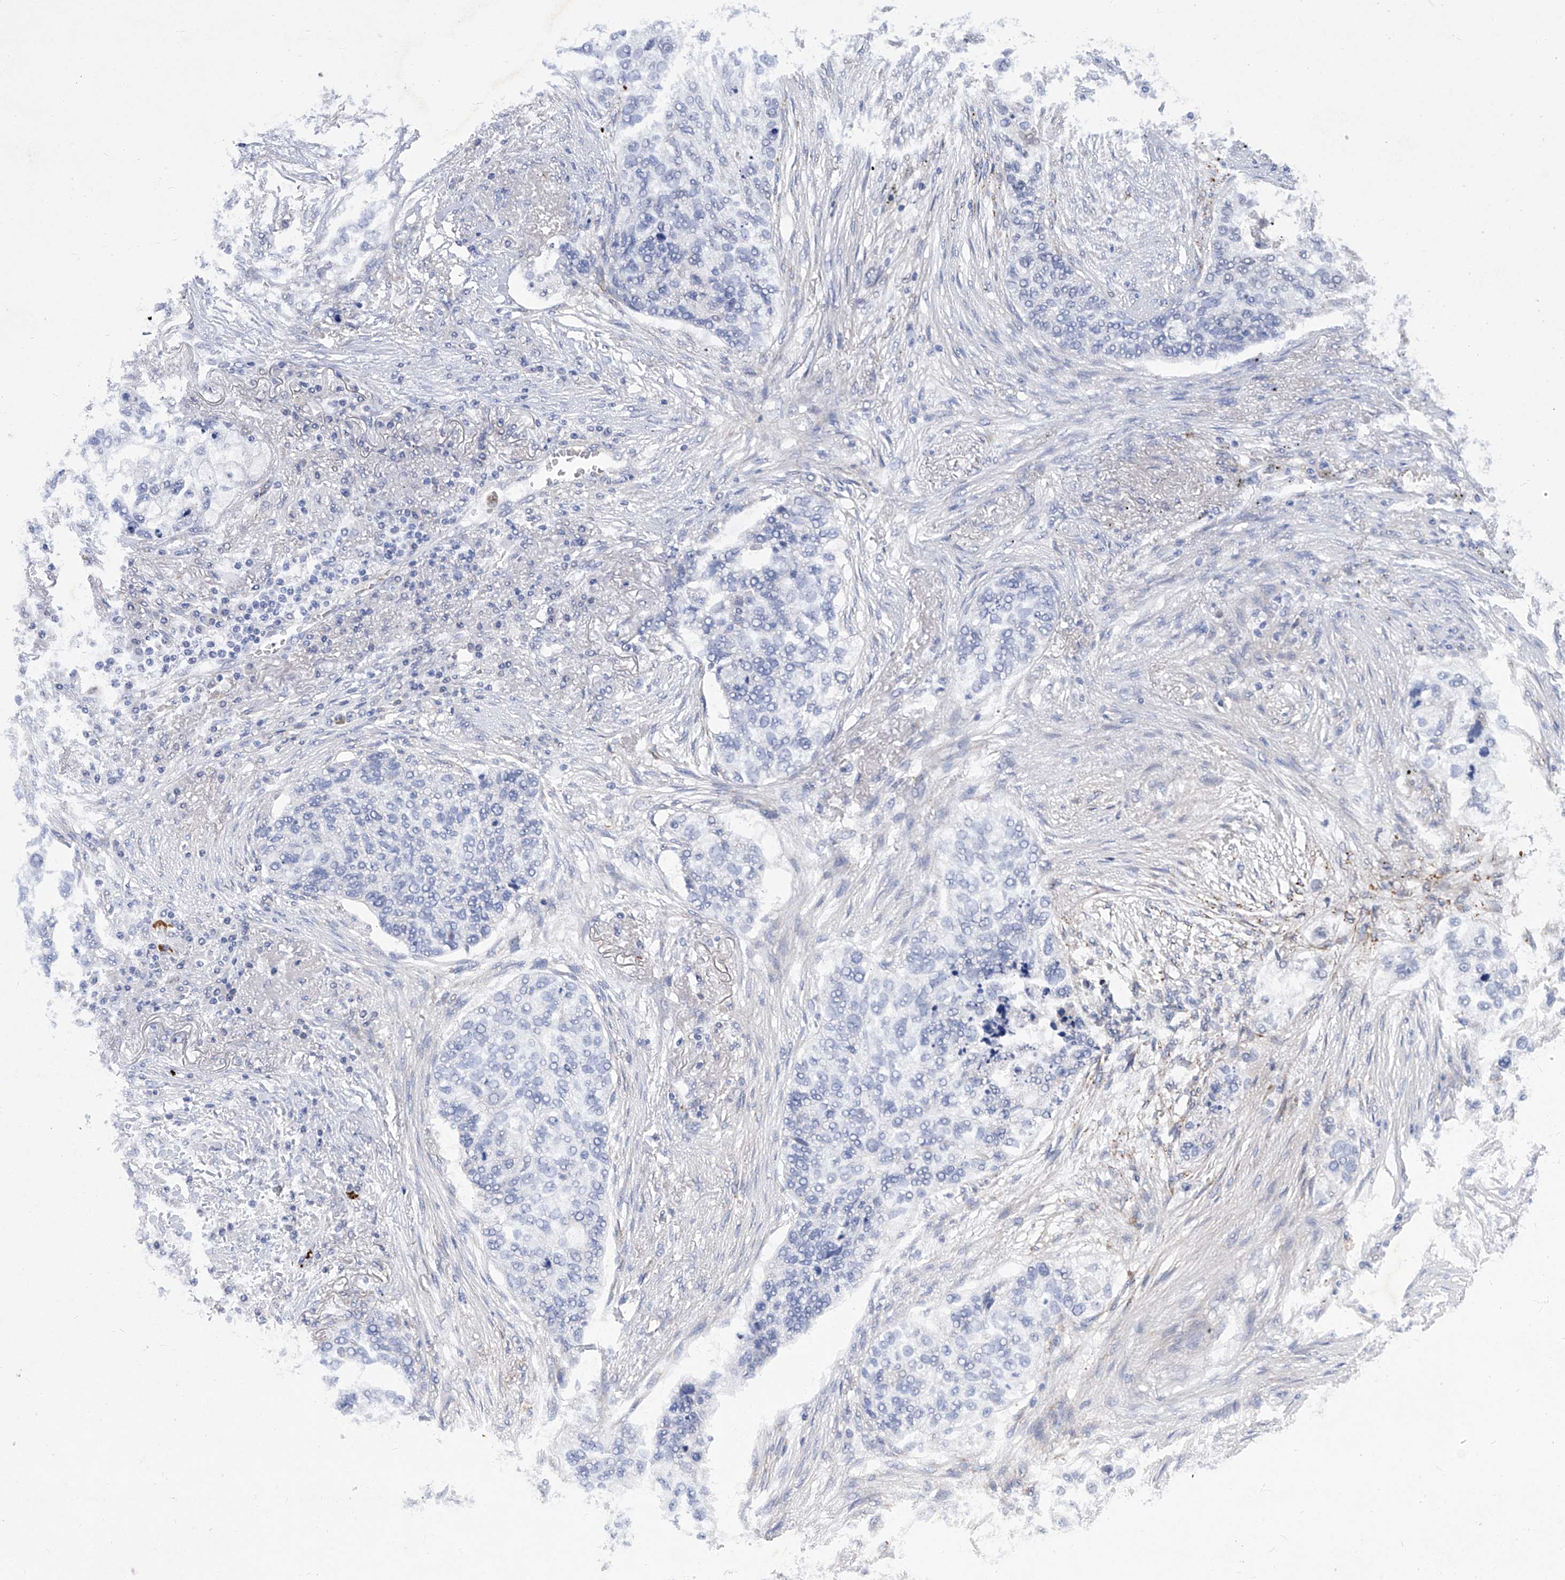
{"staining": {"intensity": "negative", "quantity": "none", "location": "none"}, "tissue": "lung cancer", "cell_type": "Tumor cells", "image_type": "cancer", "snomed": [{"axis": "morphology", "description": "Squamous cell carcinoma, NOS"}, {"axis": "topography", "description": "Lung"}], "caption": "Tumor cells are negative for protein expression in human lung cancer.", "gene": "PHF20", "patient": {"sex": "female", "age": 63}}